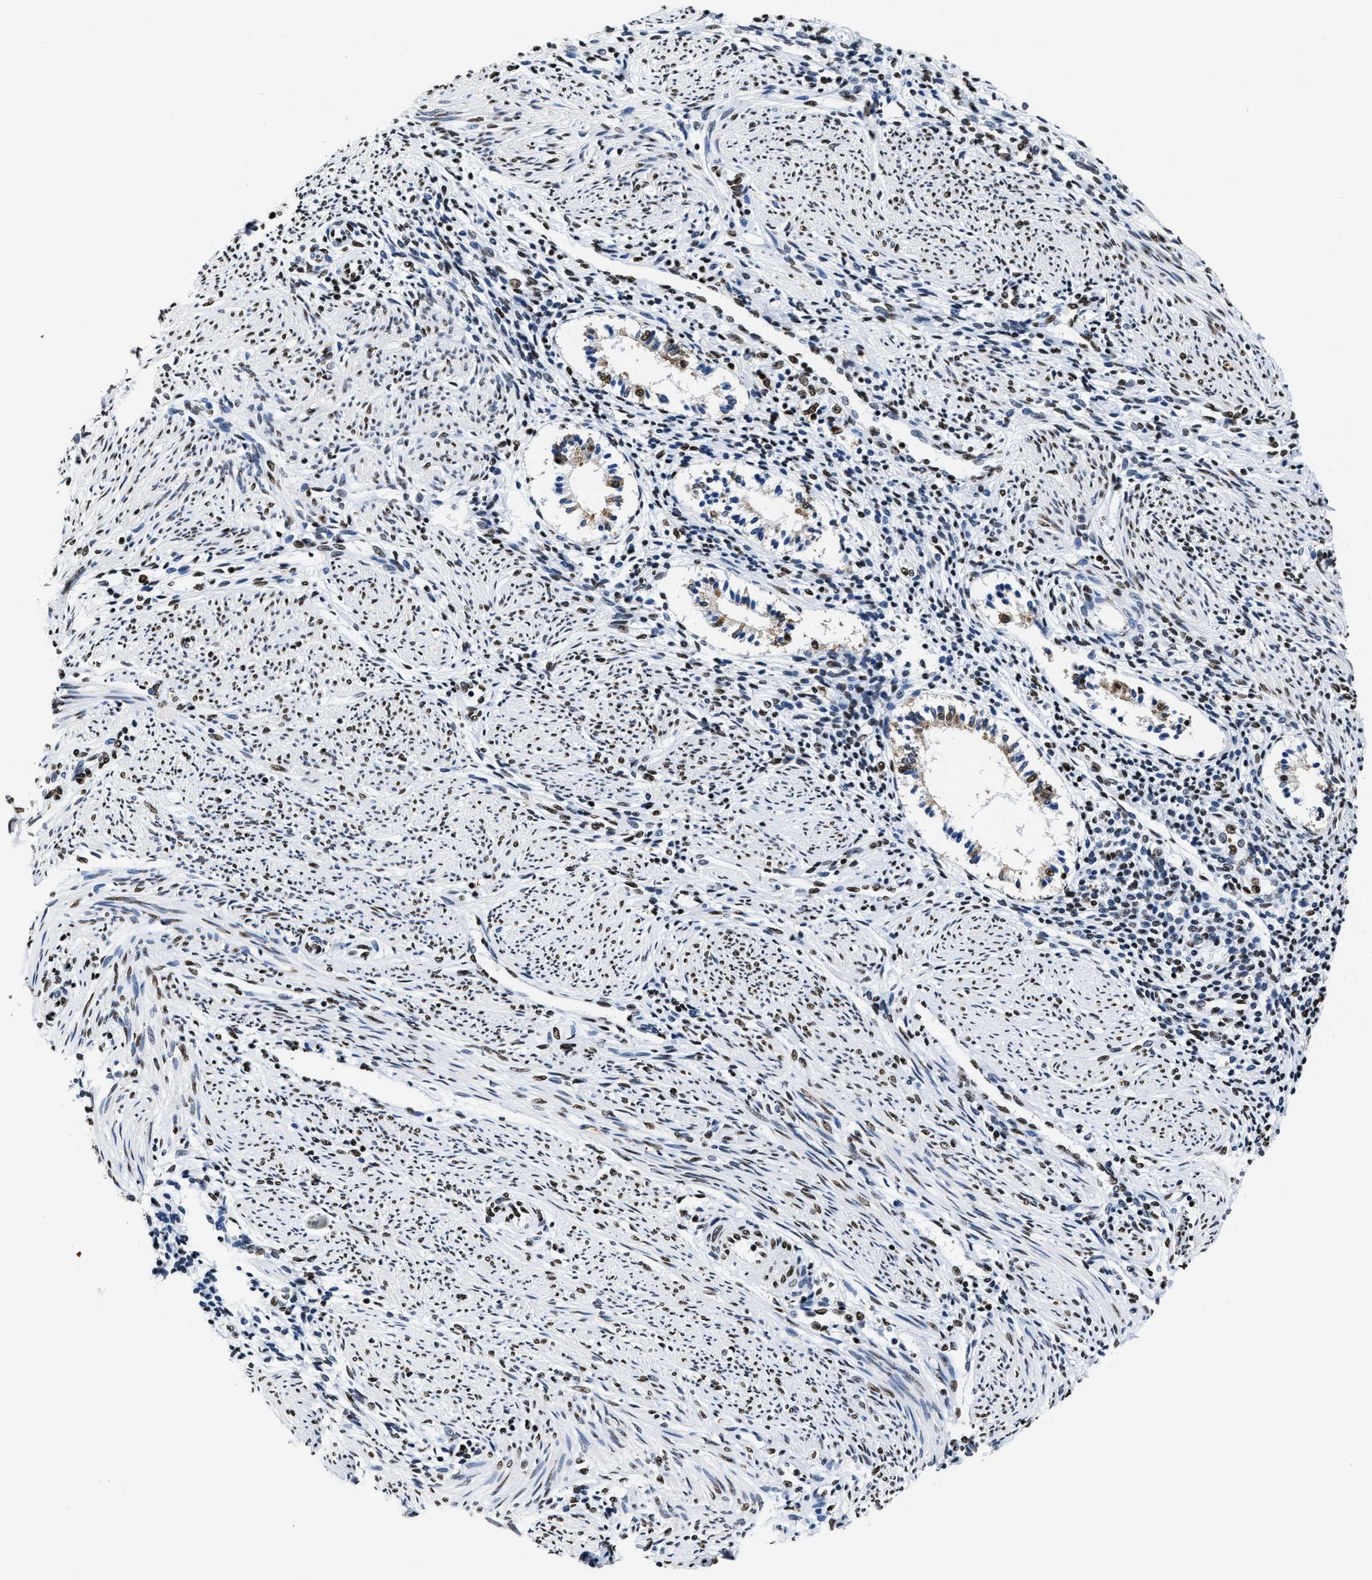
{"staining": {"intensity": "strong", "quantity": ">75%", "location": "nuclear"}, "tissue": "endometrium", "cell_type": "Cells in endometrial stroma", "image_type": "normal", "snomed": [{"axis": "morphology", "description": "Normal tissue, NOS"}, {"axis": "topography", "description": "Endometrium"}], "caption": "This histopathology image exhibits immunohistochemistry staining of benign endometrium, with high strong nuclear expression in approximately >75% of cells in endometrial stroma.", "gene": "SMARCC2", "patient": {"sex": "female", "age": 42}}